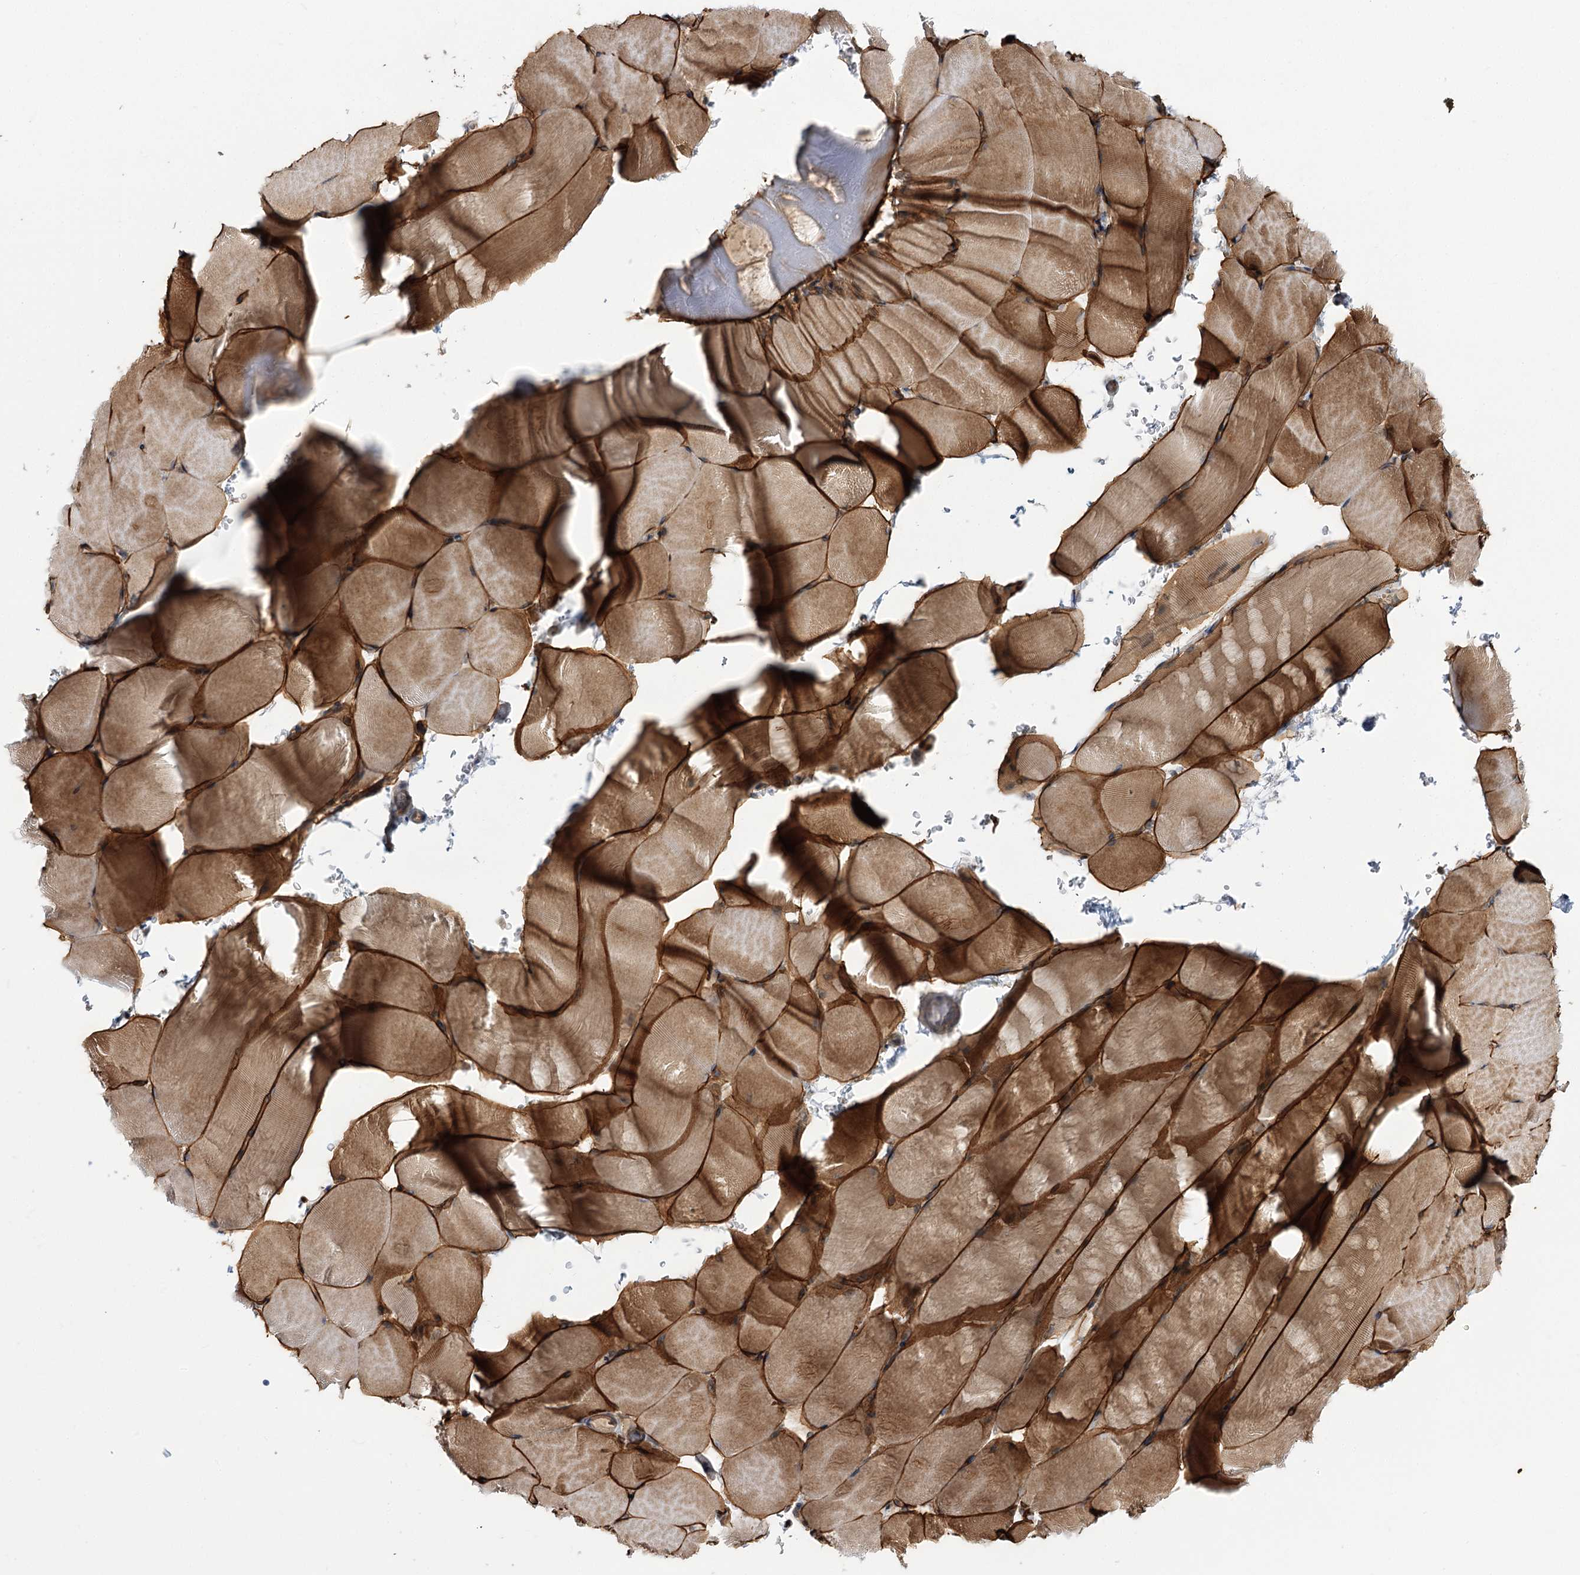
{"staining": {"intensity": "strong", "quantity": "25%-75%", "location": "cytoplasmic/membranous"}, "tissue": "skeletal muscle", "cell_type": "Myocytes", "image_type": "normal", "snomed": [{"axis": "morphology", "description": "Normal tissue, NOS"}, {"axis": "topography", "description": "Skeletal muscle"}, {"axis": "topography", "description": "Parathyroid gland"}], "caption": "Skeletal muscle stained with DAB IHC displays high levels of strong cytoplasmic/membranous expression in approximately 25%-75% of myocytes. (brown staining indicates protein expression, while blue staining denotes nuclei).", "gene": "C11orf80", "patient": {"sex": "female", "age": 37}}